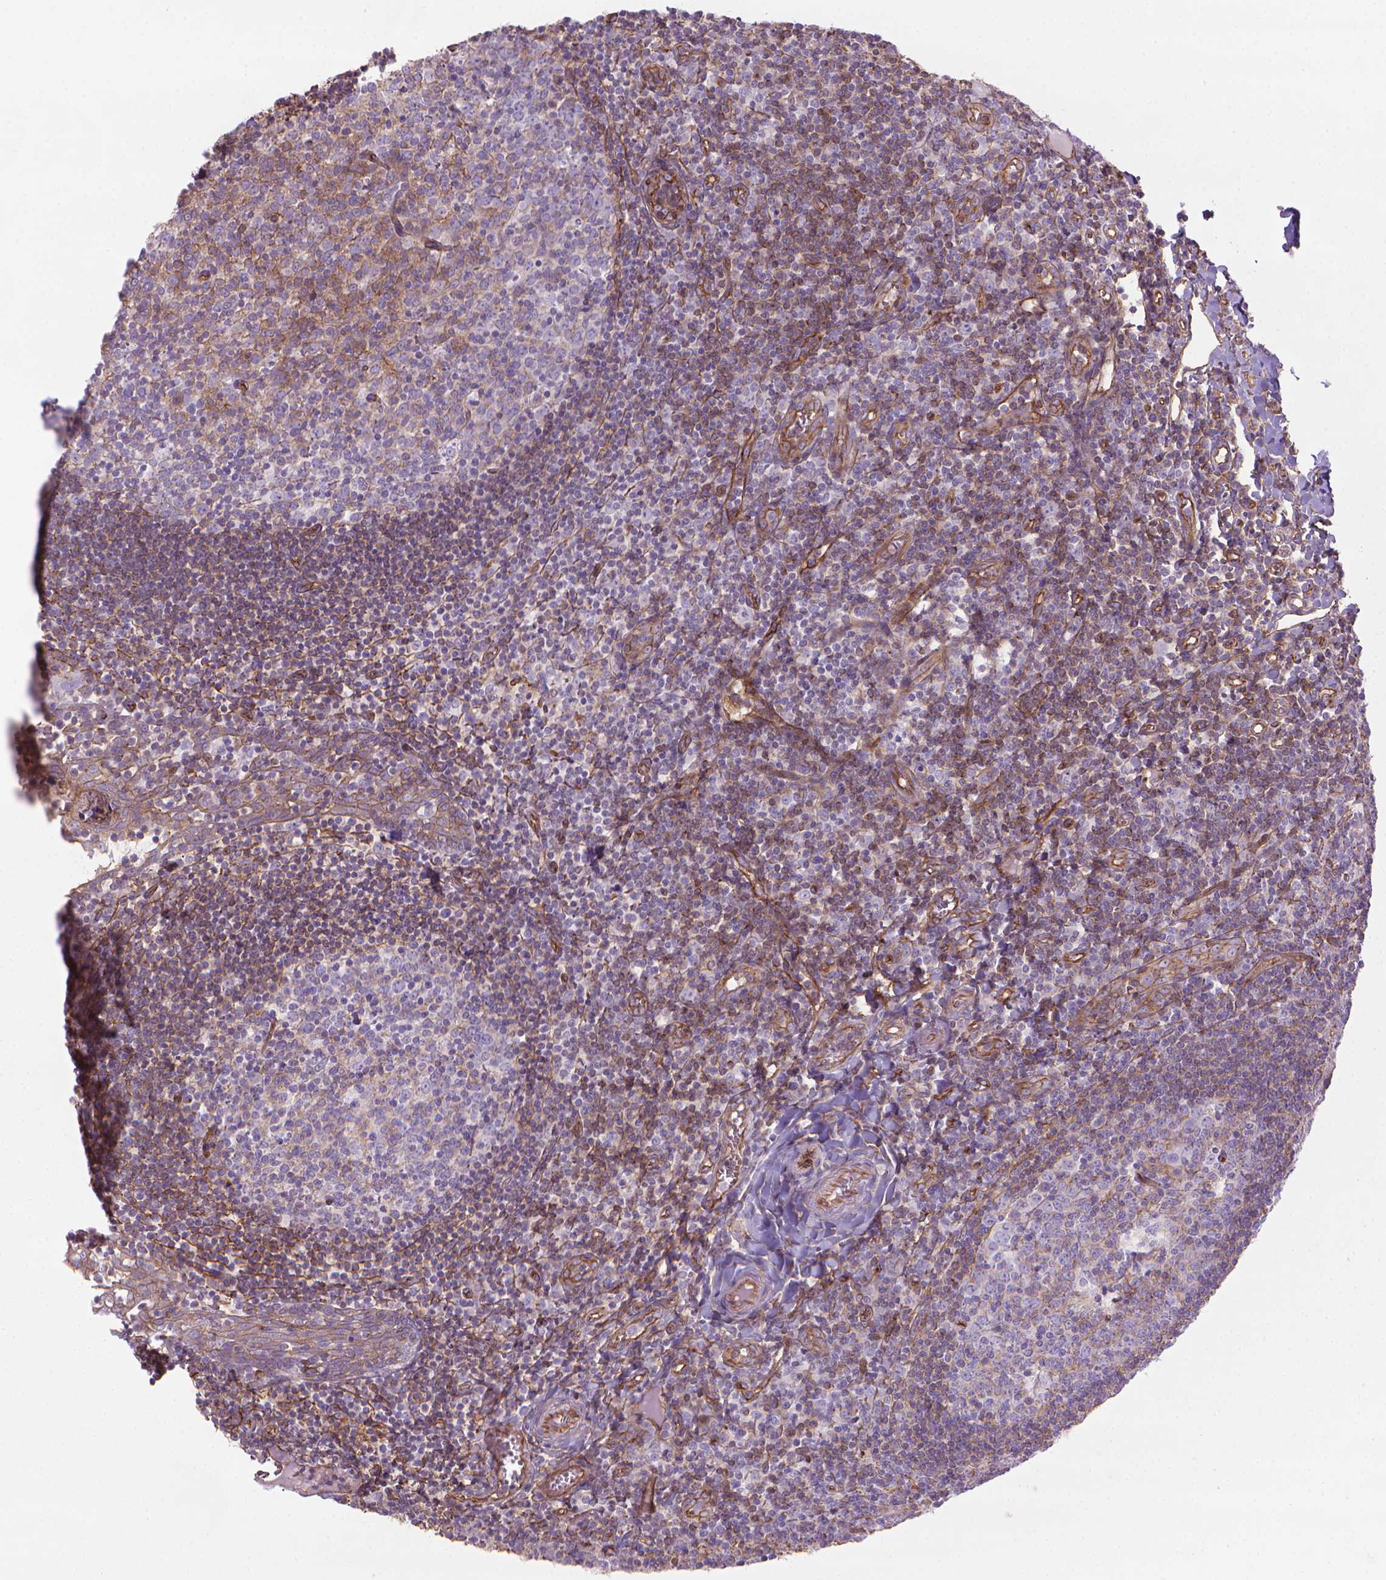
{"staining": {"intensity": "weak", "quantity": "<25%", "location": "cytoplasmic/membranous"}, "tissue": "lymph node", "cell_type": "Germinal center cells", "image_type": "normal", "snomed": [{"axis": "morphology", "description": "Normal tissue, NOS"}, {"axis": "topography", "description": "Lymph node"}], "caption": "A high-resolution histopathology image shows immunohistochemistry staining of benign lymph node, which displays no significant positivity in germinal center cells.", "gene": "TENT5A", "patient": {"sex": "female", "age": 21}}